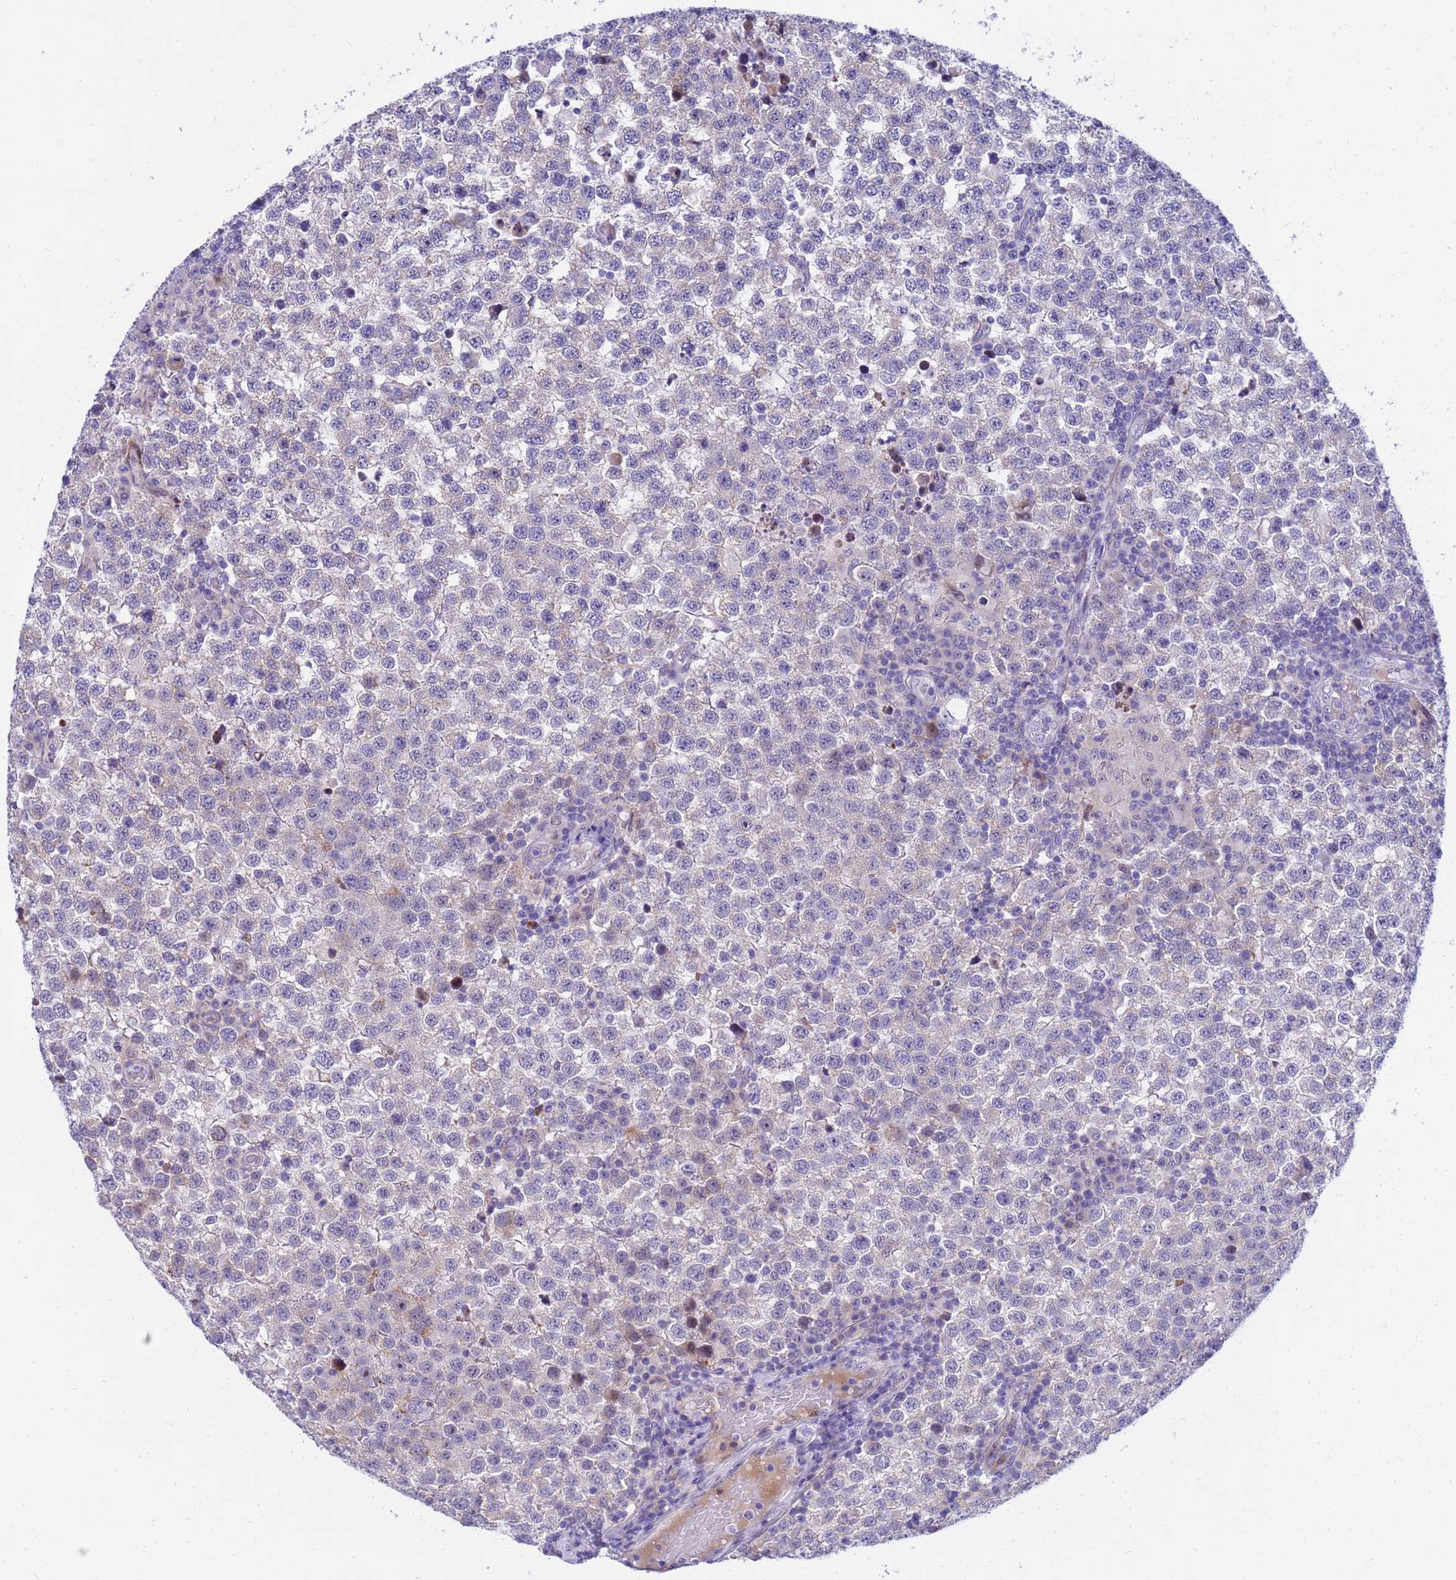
{"staining": {"intensity": "negative", "quantity": "none", "location": "none"}, "tissue": "testis cancer", "cell_type": "Tumor cells", "image_type": "cancer", "snomed": [{"axis": "morphology", "description": "Seminoma, NOS"}, {"axis": "topography", "description": "Testis"}], "caption": "This is a micrograph of IHC staining of testis cancer, which shows no positivity in tumor cells. (DAB (3,3'-diaminobenzidine) immunohistochemistry (IHC) with hematoxylin counter stain).", "gene": "LRATD1", "patient": {"sex": "male", "age": 34}}